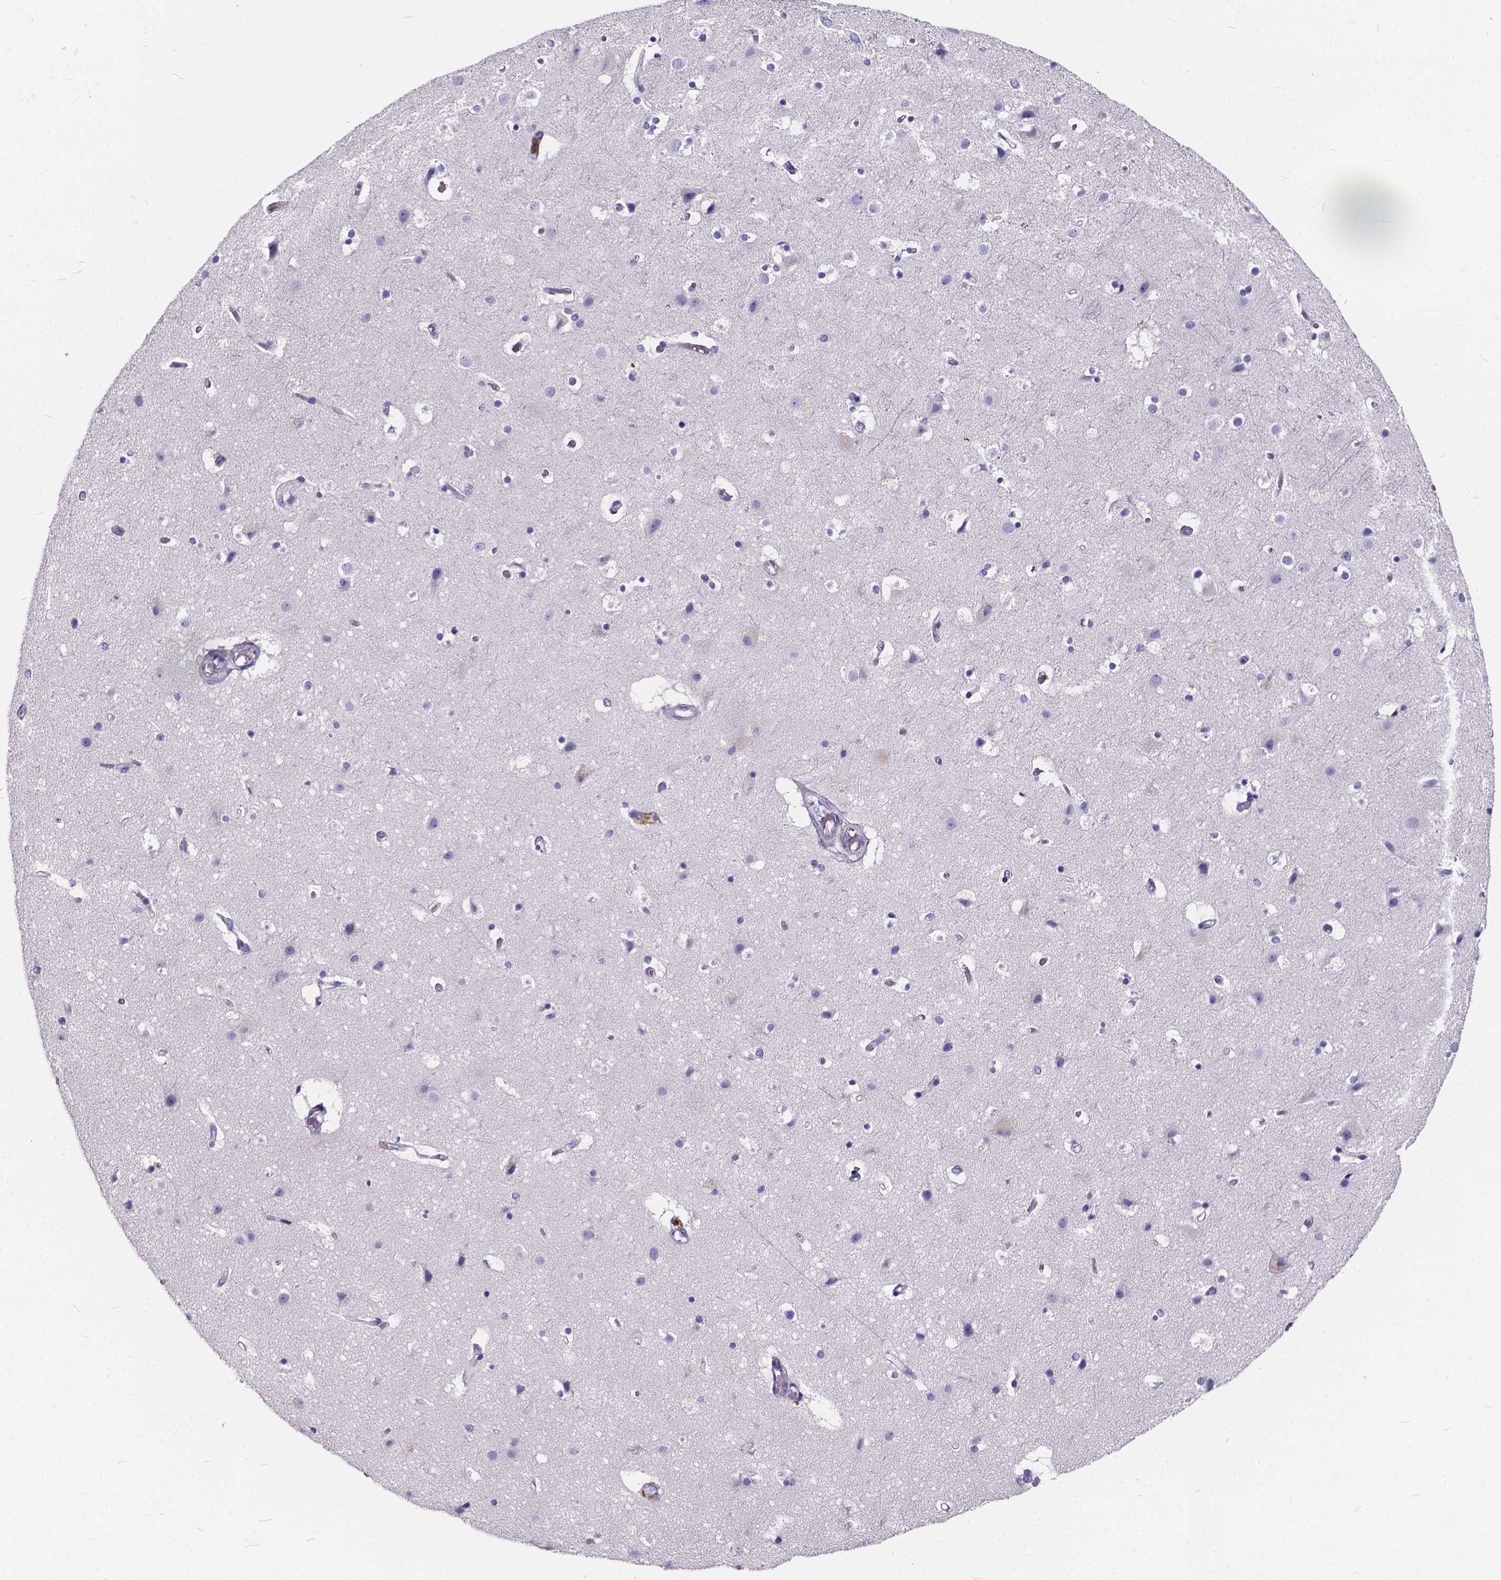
{"staining": {"intensity": "negative", "quantity": "none", "location": "none"}, "tissue": "cerebral cortex", "cell_type": "Endothelial cells", "image_type": "normal", "snomed": [{"axis": "morphology", "description": "Normal tissue, NOS"}, {"axis": "topography", "description": "Cerebral cortex"}], "caption": "Cerebral cortex stained for a protein using IHC shows no expression endothelial cells.", "gene": "SPEF2", "patient": {"sex": "female", "age": 52}}